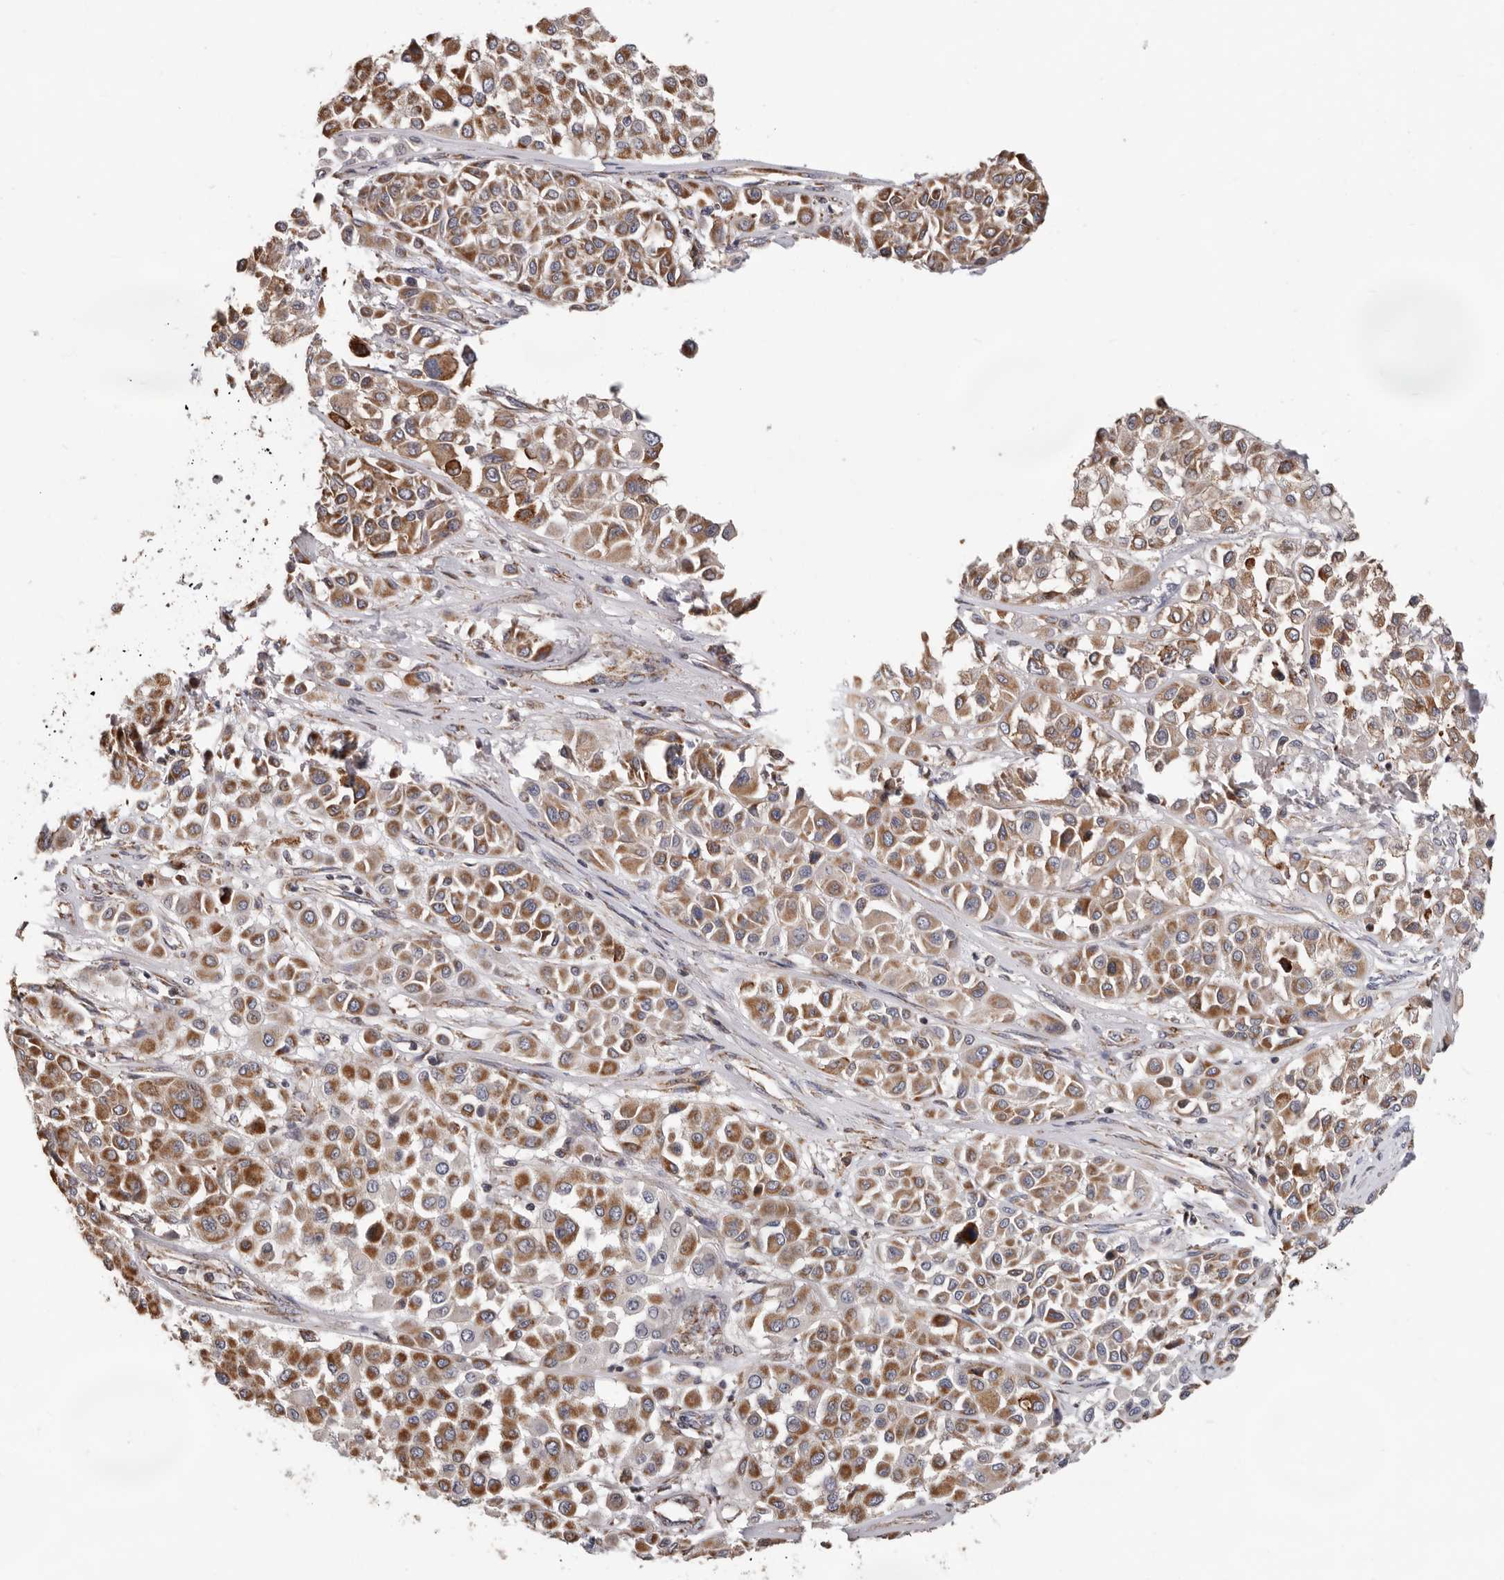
{"staining": {"intensity": "moderate", "quantity": ">75%", "location": "cytoplasmic/membranous"}, "tissue": "melanoma", "cell_type": "Tumor cells", "image_type": "cancer", "snomed": [{"axis": "morphology", "description": "Malignant melanoma, Metastatic site"}, {"axis": "topography", "description": "Soft tissue"}], "caption": "Tumor cells show moderate cytoplasmic/membranous staining in about >75% of cells in malignant melanoma (metastatic site).", "gene": "MRPL18", "patient": {"sex": "male", "age": 41}}